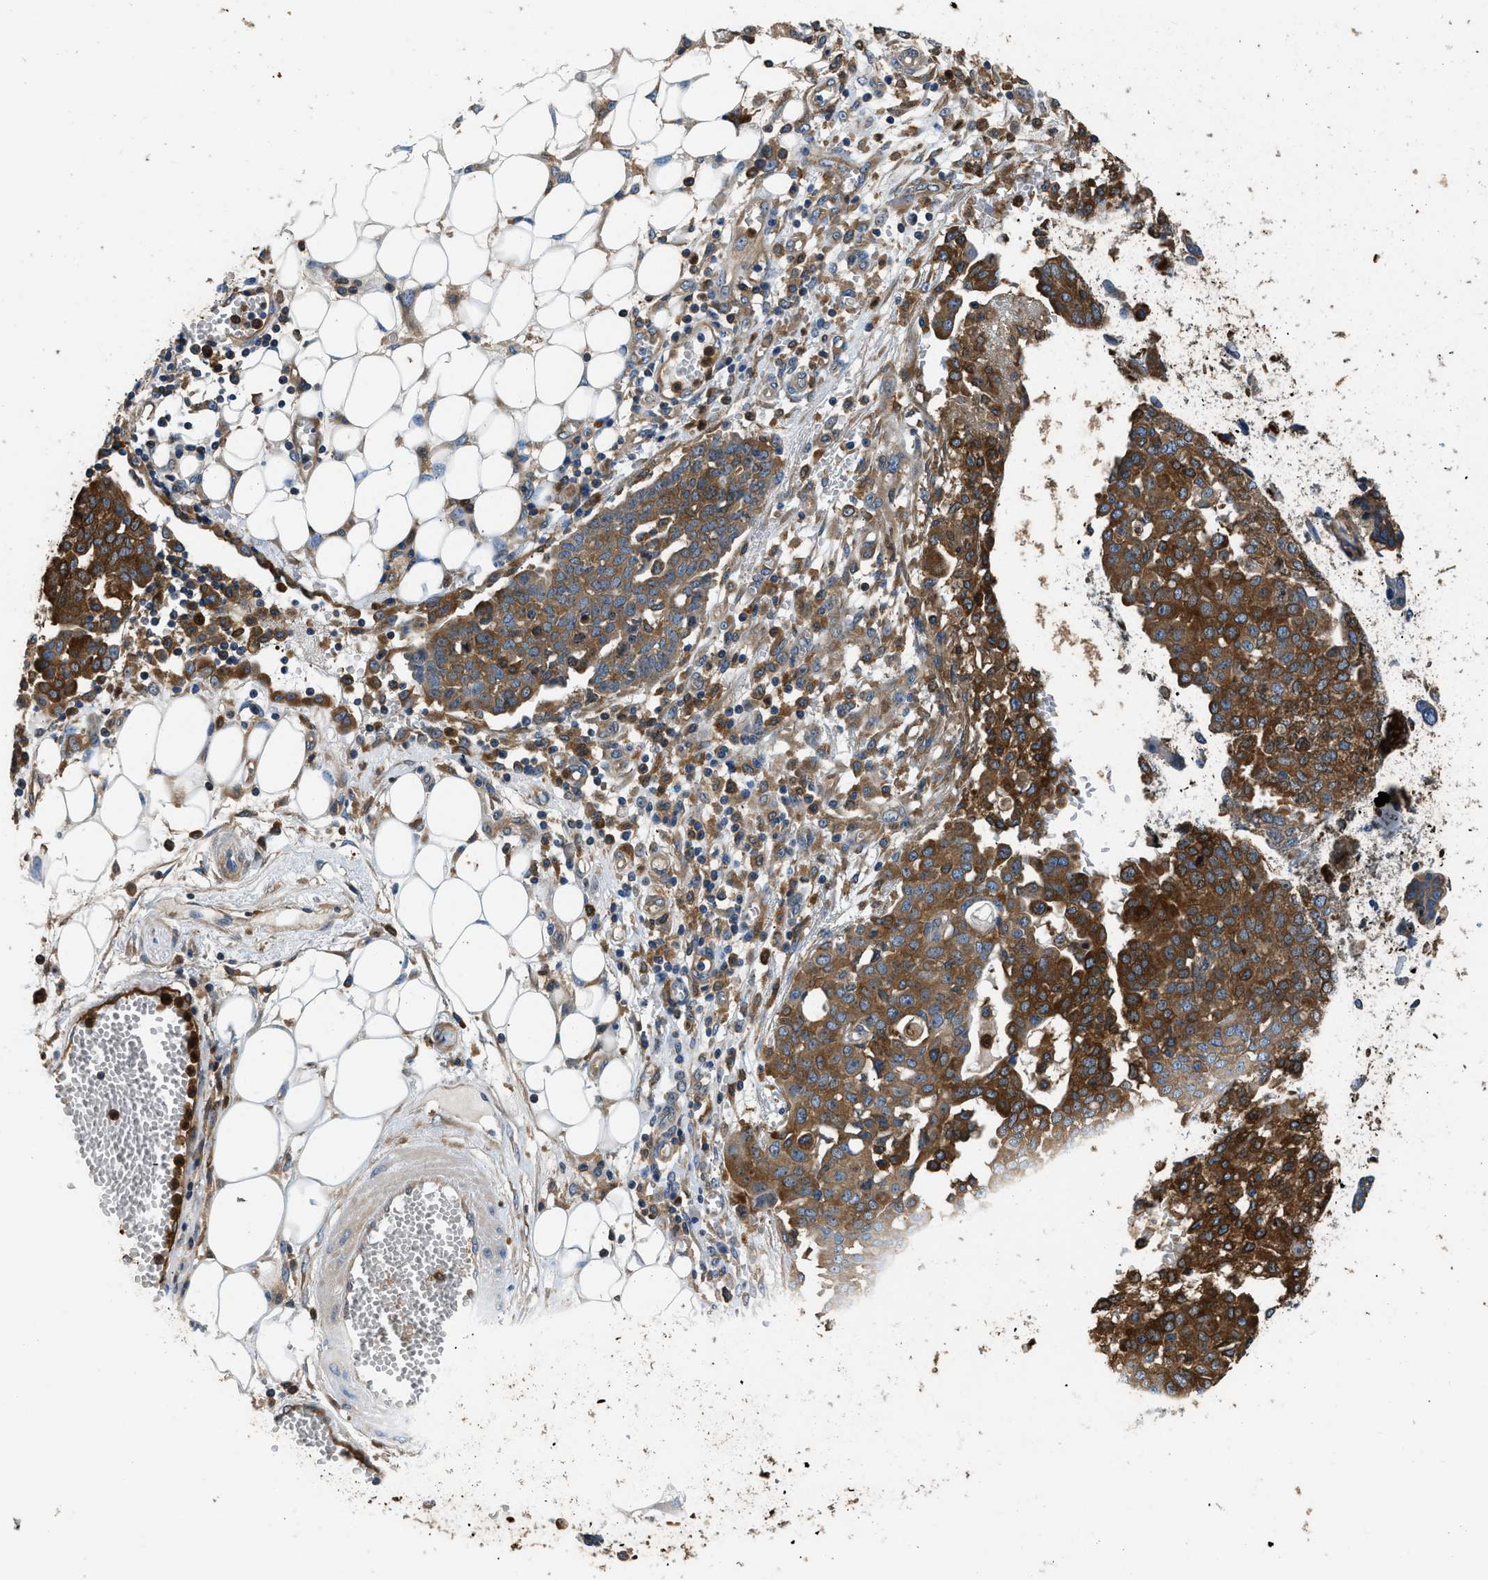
{"staining": {"intensity": "strong", "quantity": "25%-75%", "location": "cytoplasmic/membranous"}, "tissue": "ovarian cancer", "cell_type": "Tumor cells", "image_type": "cancer", "snomed": [{"axis": "morphology", "description": "Cystadenocarcinoma, serous, NOS"}, {"axis": "topography", "description": "Soft tissue"}, {"axis": "topography", "description": "Ovary"}], "caption": "Human ovarian serous cystadenocarcinoma stained for a protein (brown) reveals strong cytoplasmic/membranous positive positivity in approximately 25%-75% of tumor cells.", "gene": "PKM", "patient": {"sex": "female", "age": 57}}